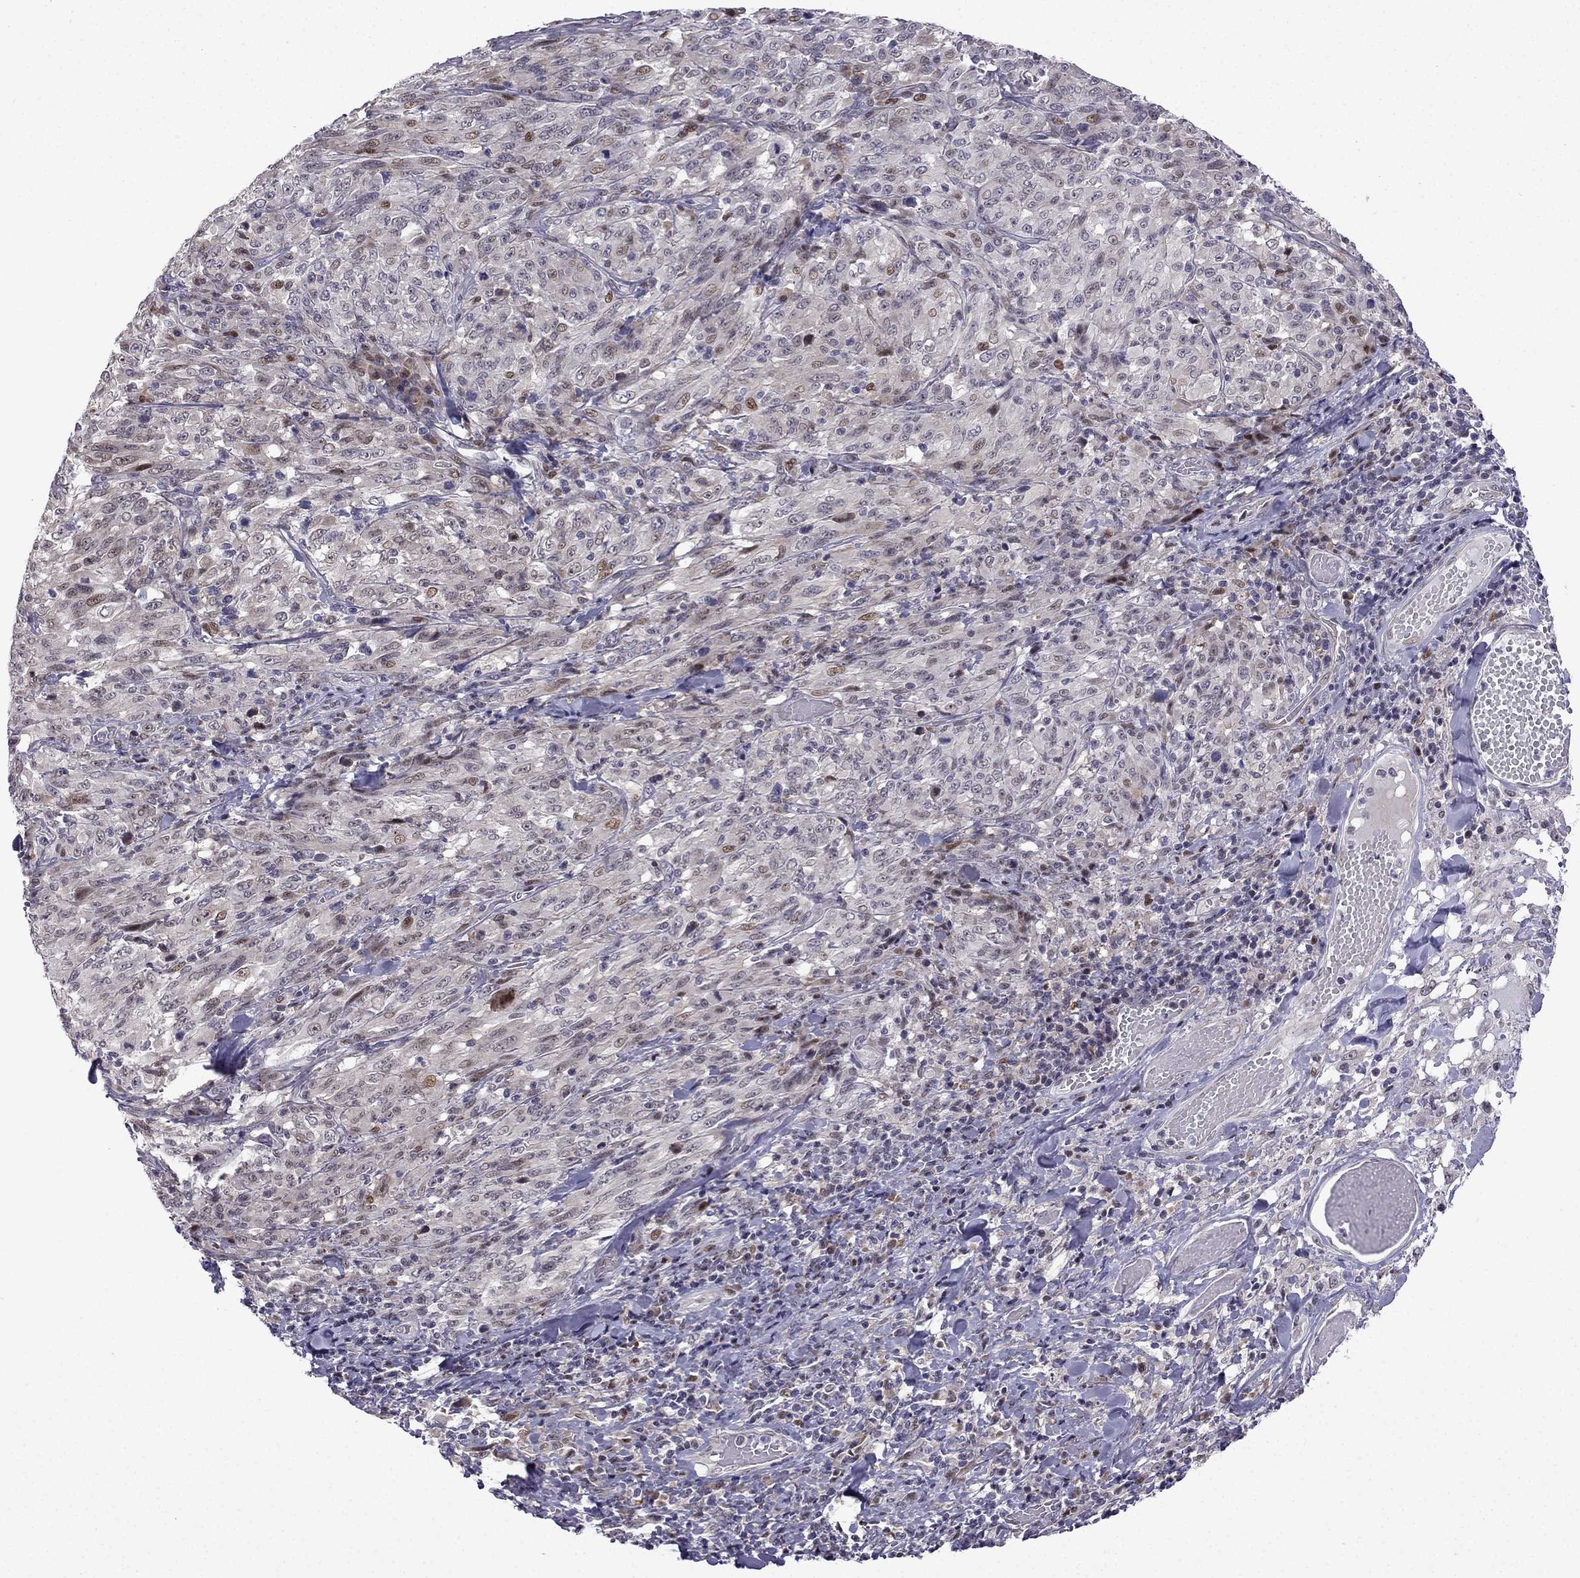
{"staining": {"intensity": "moderate", "quantity": "<25%", "location": "nuclear"}, "tissue": "melanoma", "cell_type": "Tumor cells", "image_type": "cancer", "snomed": [{"axis": "morphology", "description": "Malignant melanoma, NOS"}, {"axis": "topography", "description": "Skin"}], "caption": "Tumor cells show moderate nuclear positivity in approximately <25% of cells in melanoma. (DAB IHC with brightfield microscopy, high magnification).", "gene": "FGF3", "patient": {"sex": "female", "age": 91}}